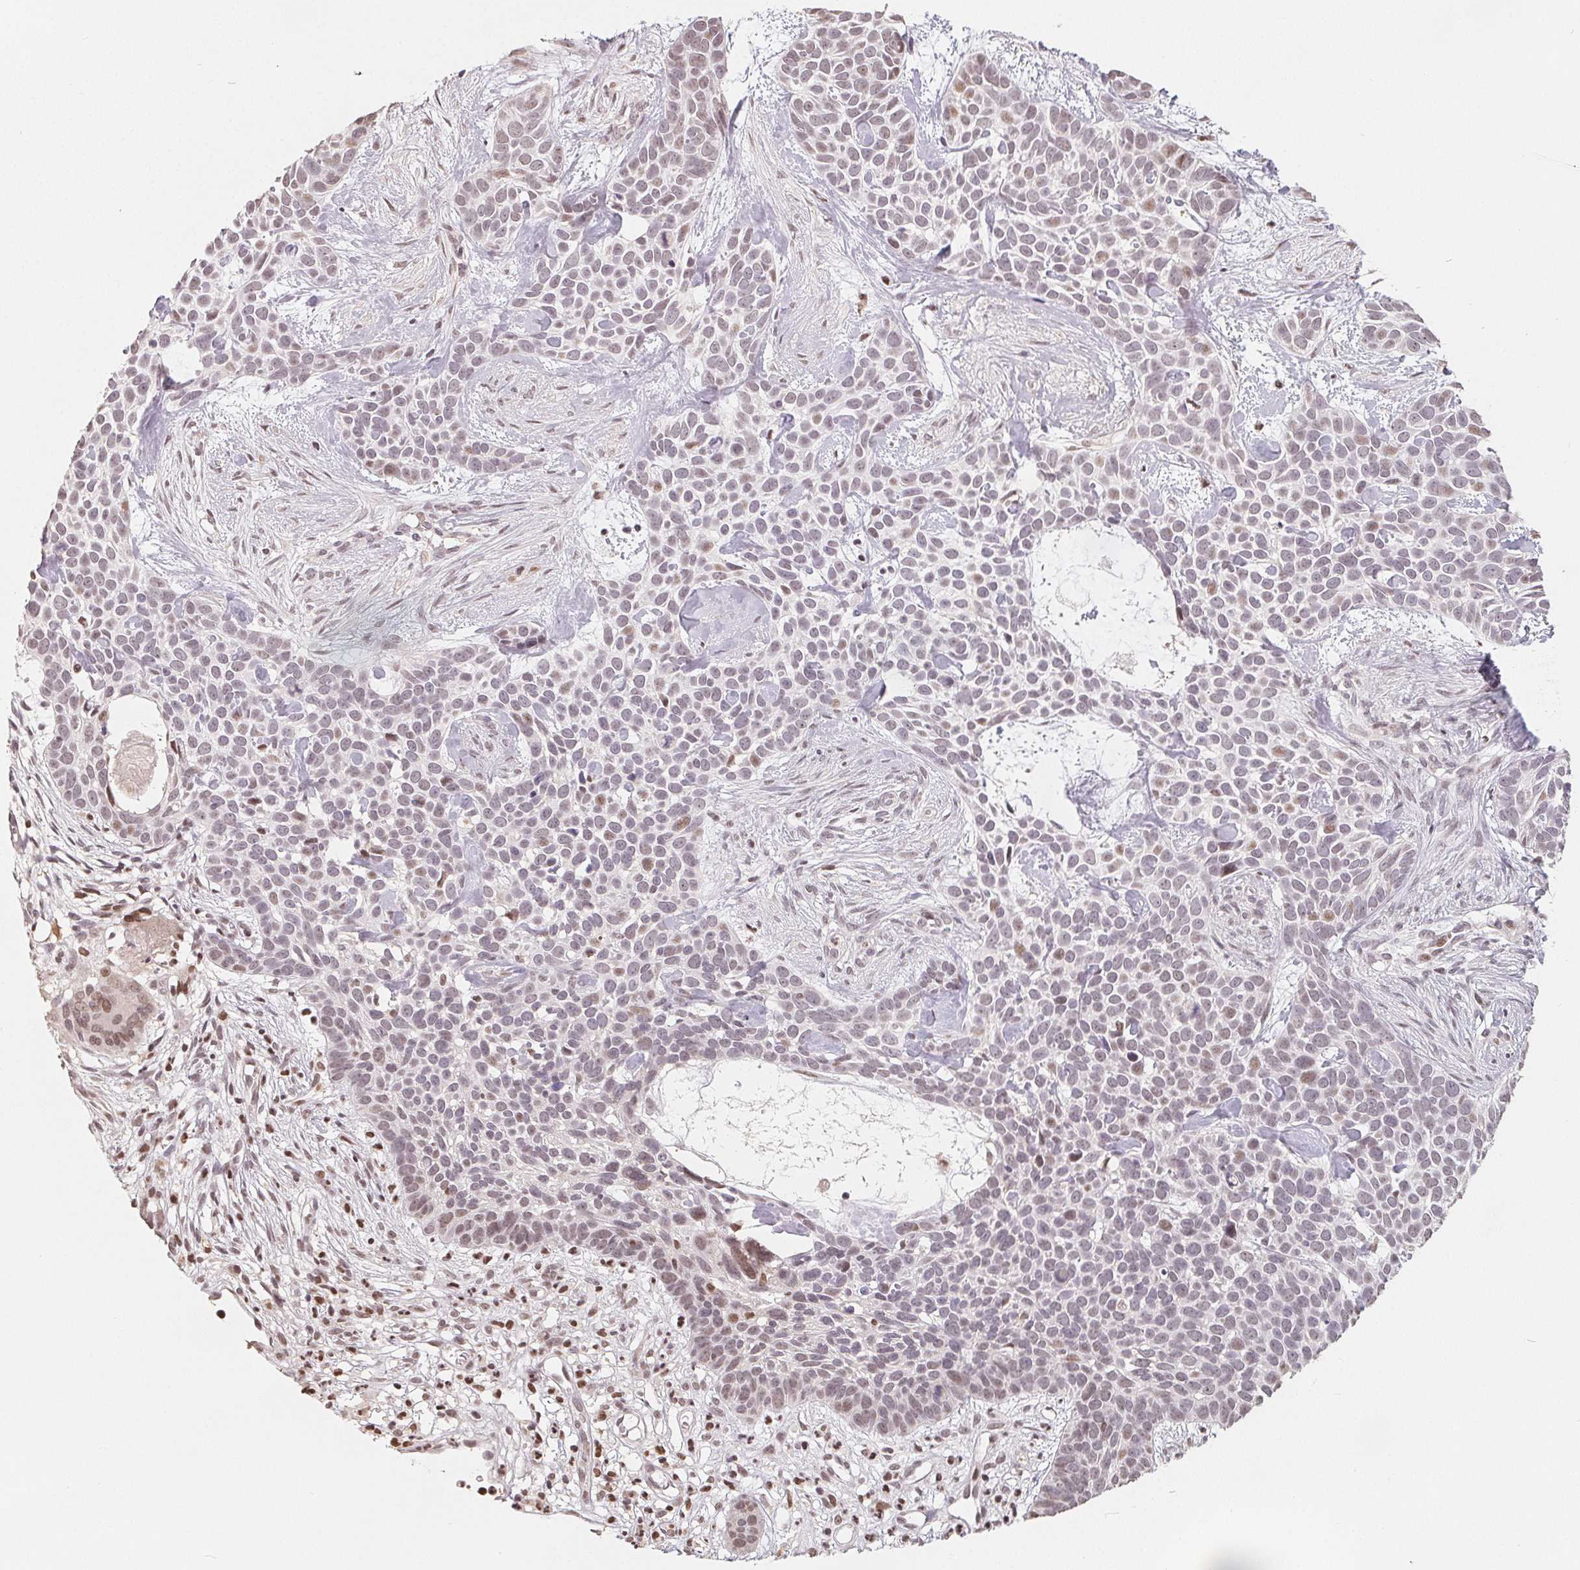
{"staining": {"intensity": "weak", "quantity": "<25%", "location": "nuclear"}, "tissue": "skin cancer", "cell_type": "Tumor cells", "image_type": "cancer", "snomed": [{"axis": "morphology", "description": "Basal cell carcinoma"}, {"axis": "topography", "description": "Skin"}], "caption": "There is no significant expression in tumor cells of basal cell carcinoma (skin). Brightfield microscopy of IHC stained with DAB (3,3'-diaminobenzidine) (brown) and hematoxylin (blue), captured at high magnification.", "gene": "CCDC138", "patient": {"sex": "male", "age": 69}}